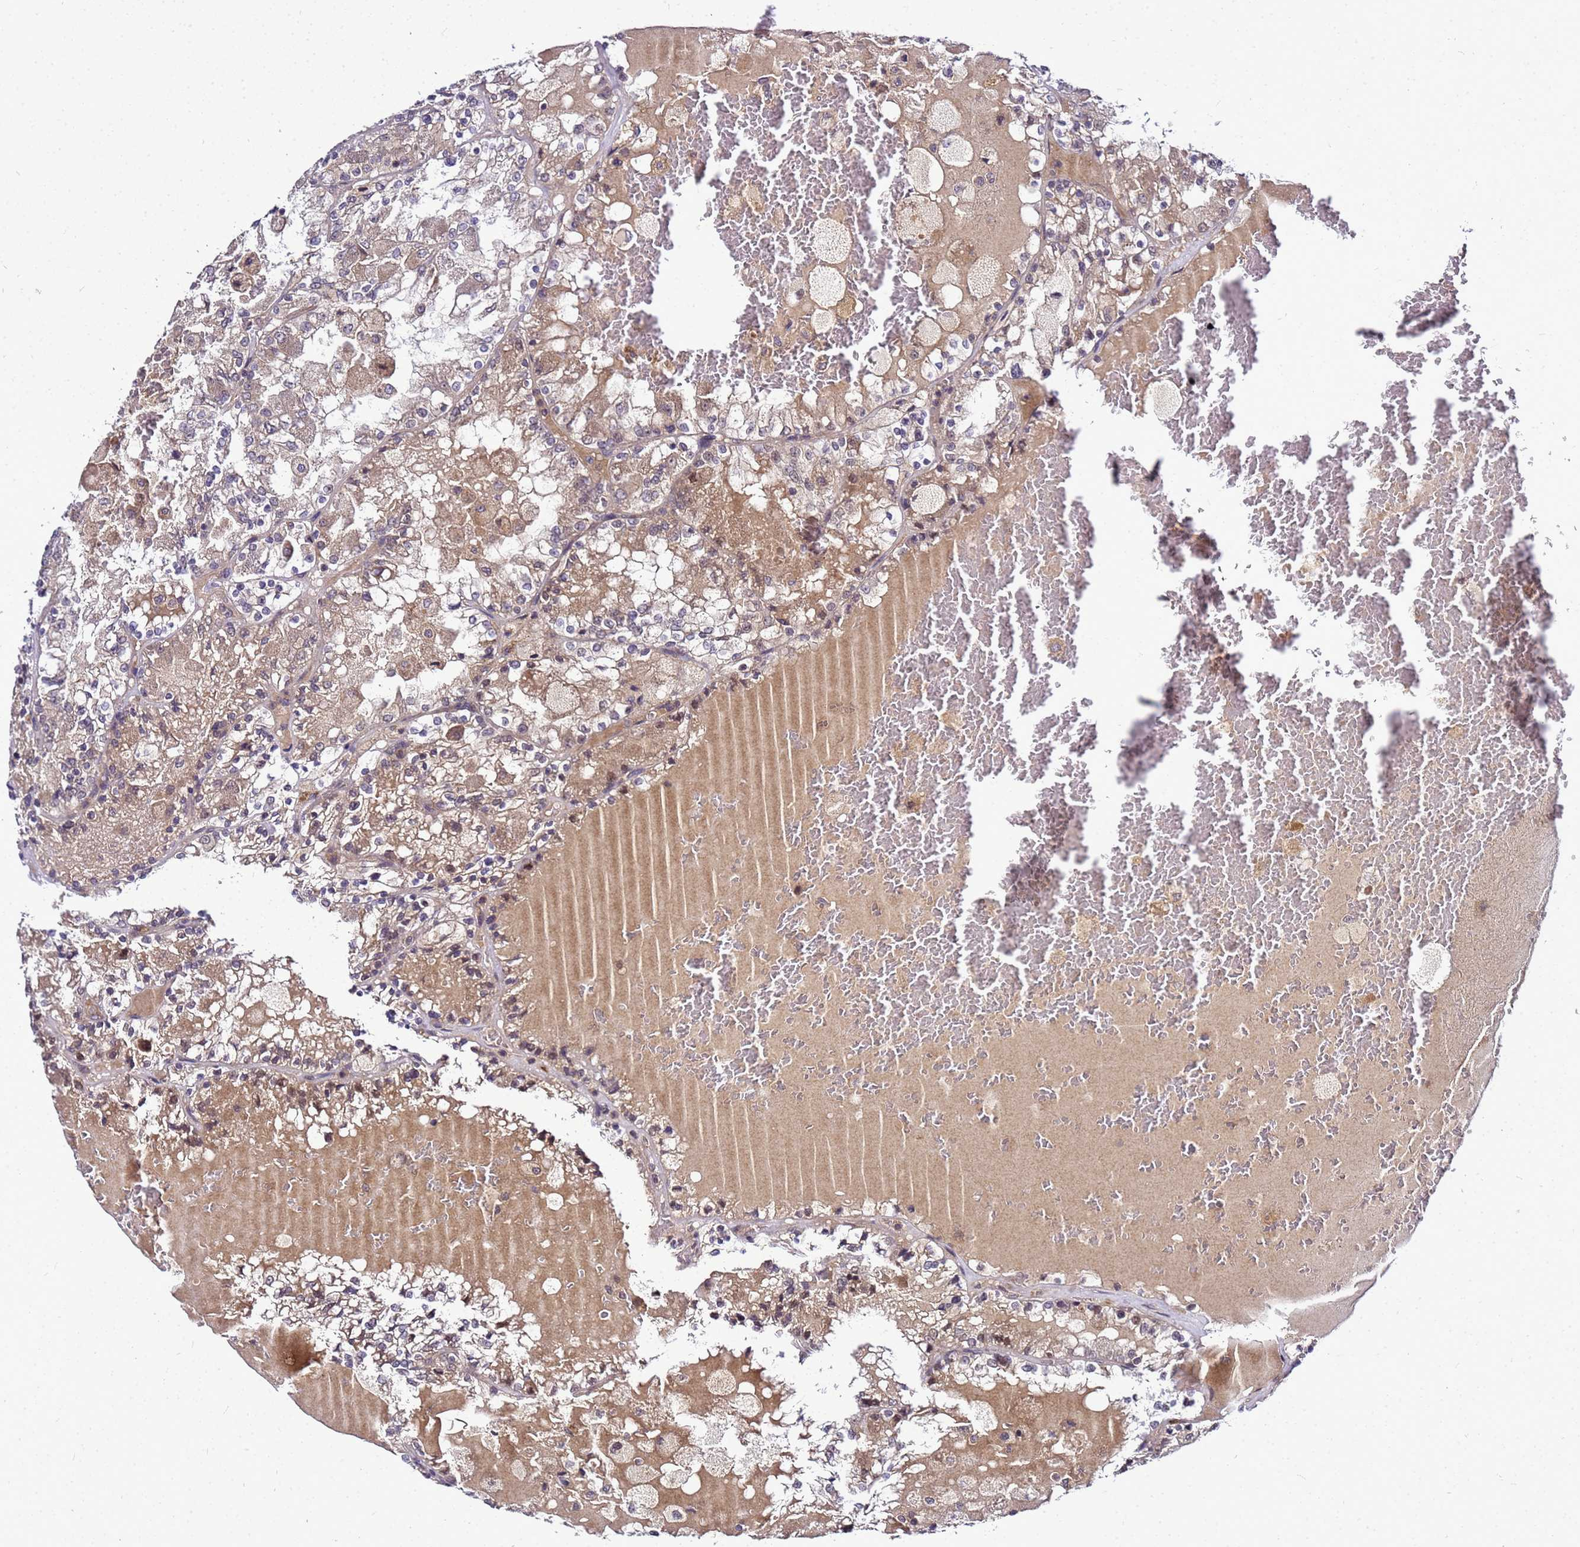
{"staining": {"intensity": "weak", "quantity": "25%-75%", "location": "cytoplasmic/membranous"}, "tissue": "renal cancer", "cell_type": "Tumor cells", "image_type": "cancer", "snomed": [{"axis": "morphology", "description": "Adenocarcinoma, NOS"}, {"axis": "topography", "description": "Kidney"}], "caption": "Tumor cells show low levels of weak cytoplasmic/membranous expression in about 25%-75% of cells in human adenocarcinoma (renal).", "gene": "SAT1", "patient": {"sex": "female", "age": 56}}